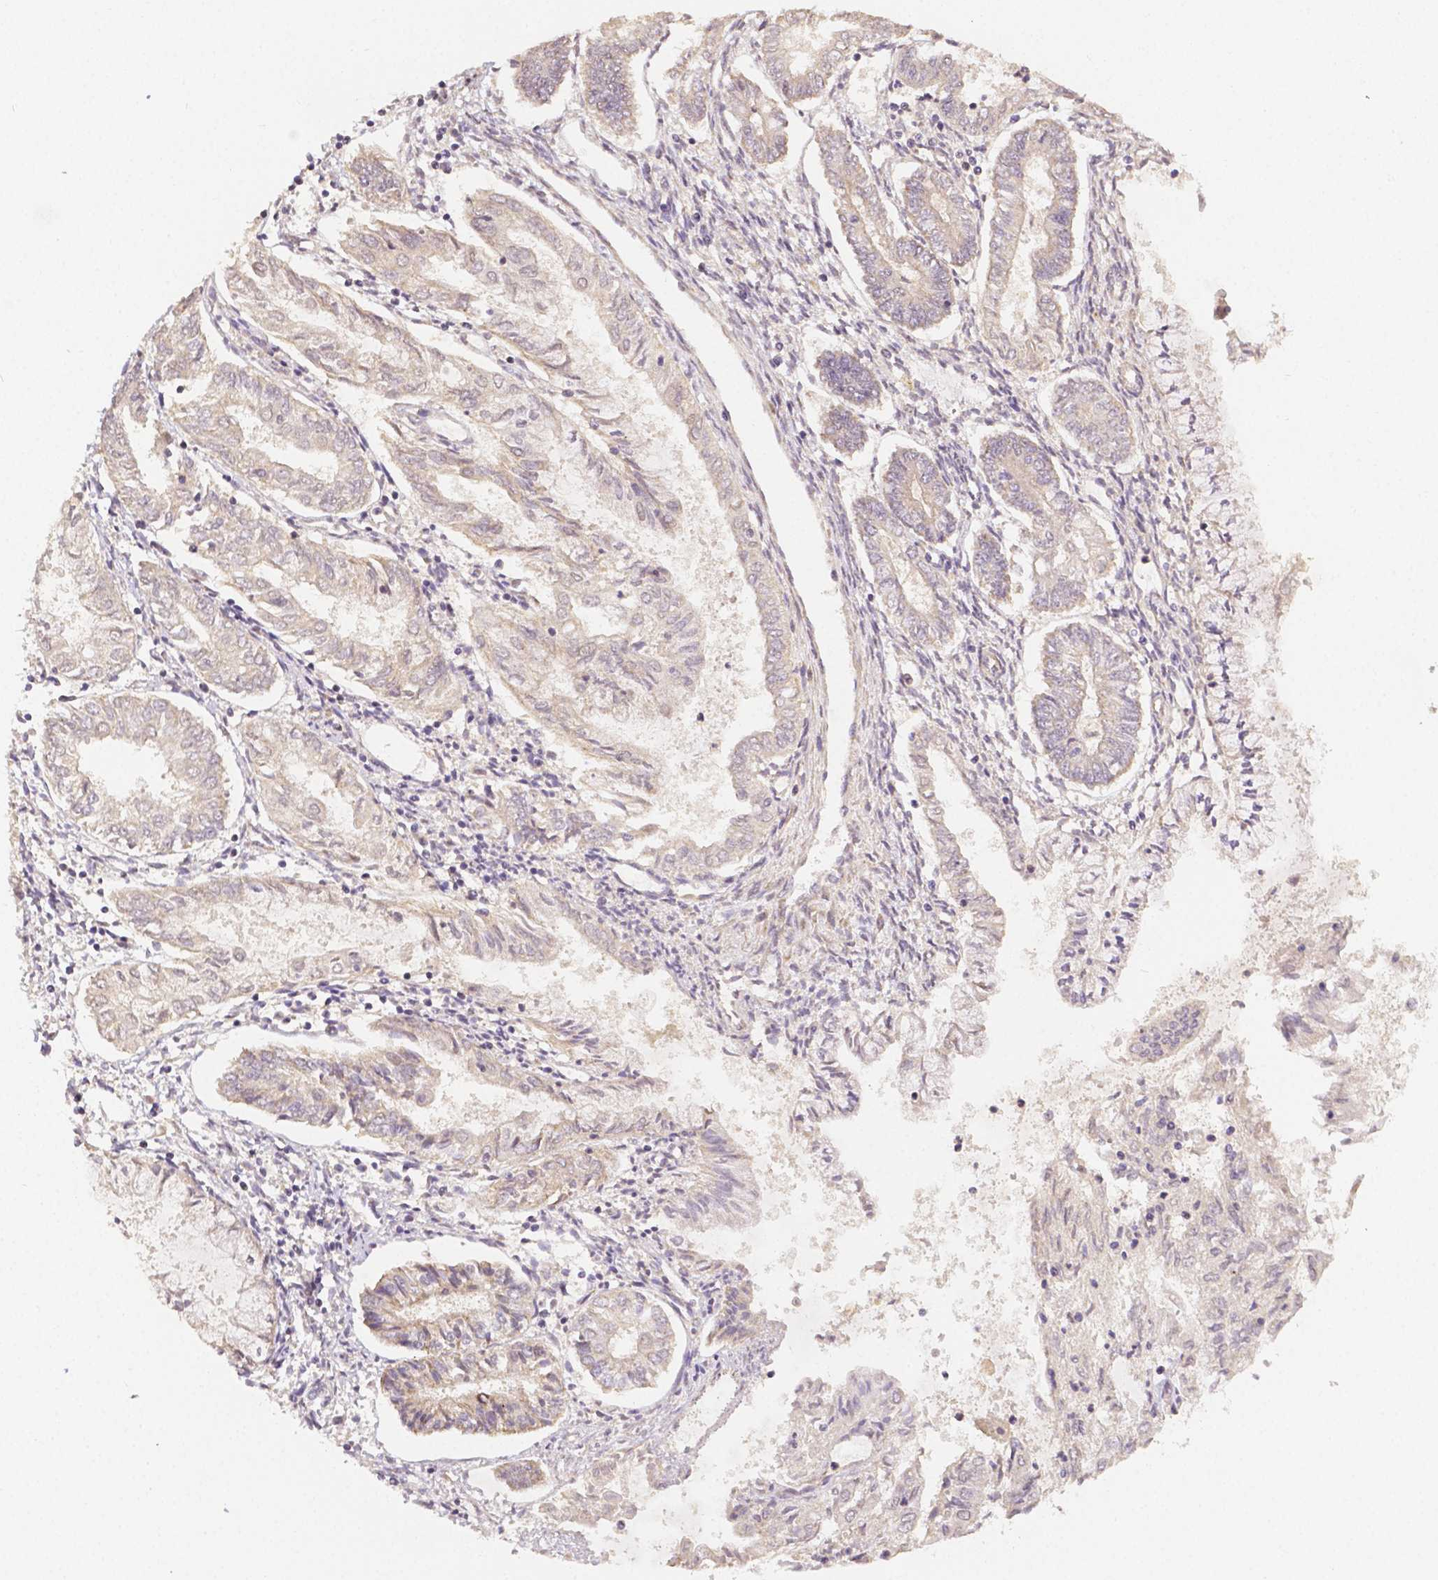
{"staining": {"intensity": "weak", "quantity": "<25%", "location": "cytoplasmic/membranous"}, "tissue": "endometrial cancer", "cell_type": "Tumor cells", "image_type": "cancer", "snomed": [{"axis": "morphology", "description": "Adenocarcinoma, NOS"}, {"axis": "topography", "description": "Endometrium"}], "caption": "Immunohistochemical staining of human adenocarcinoma (endometrial) shows no significant positivity in tumor cells.", "gene": "RHOT1", "patient": {"sex": "female", "age": 68}}